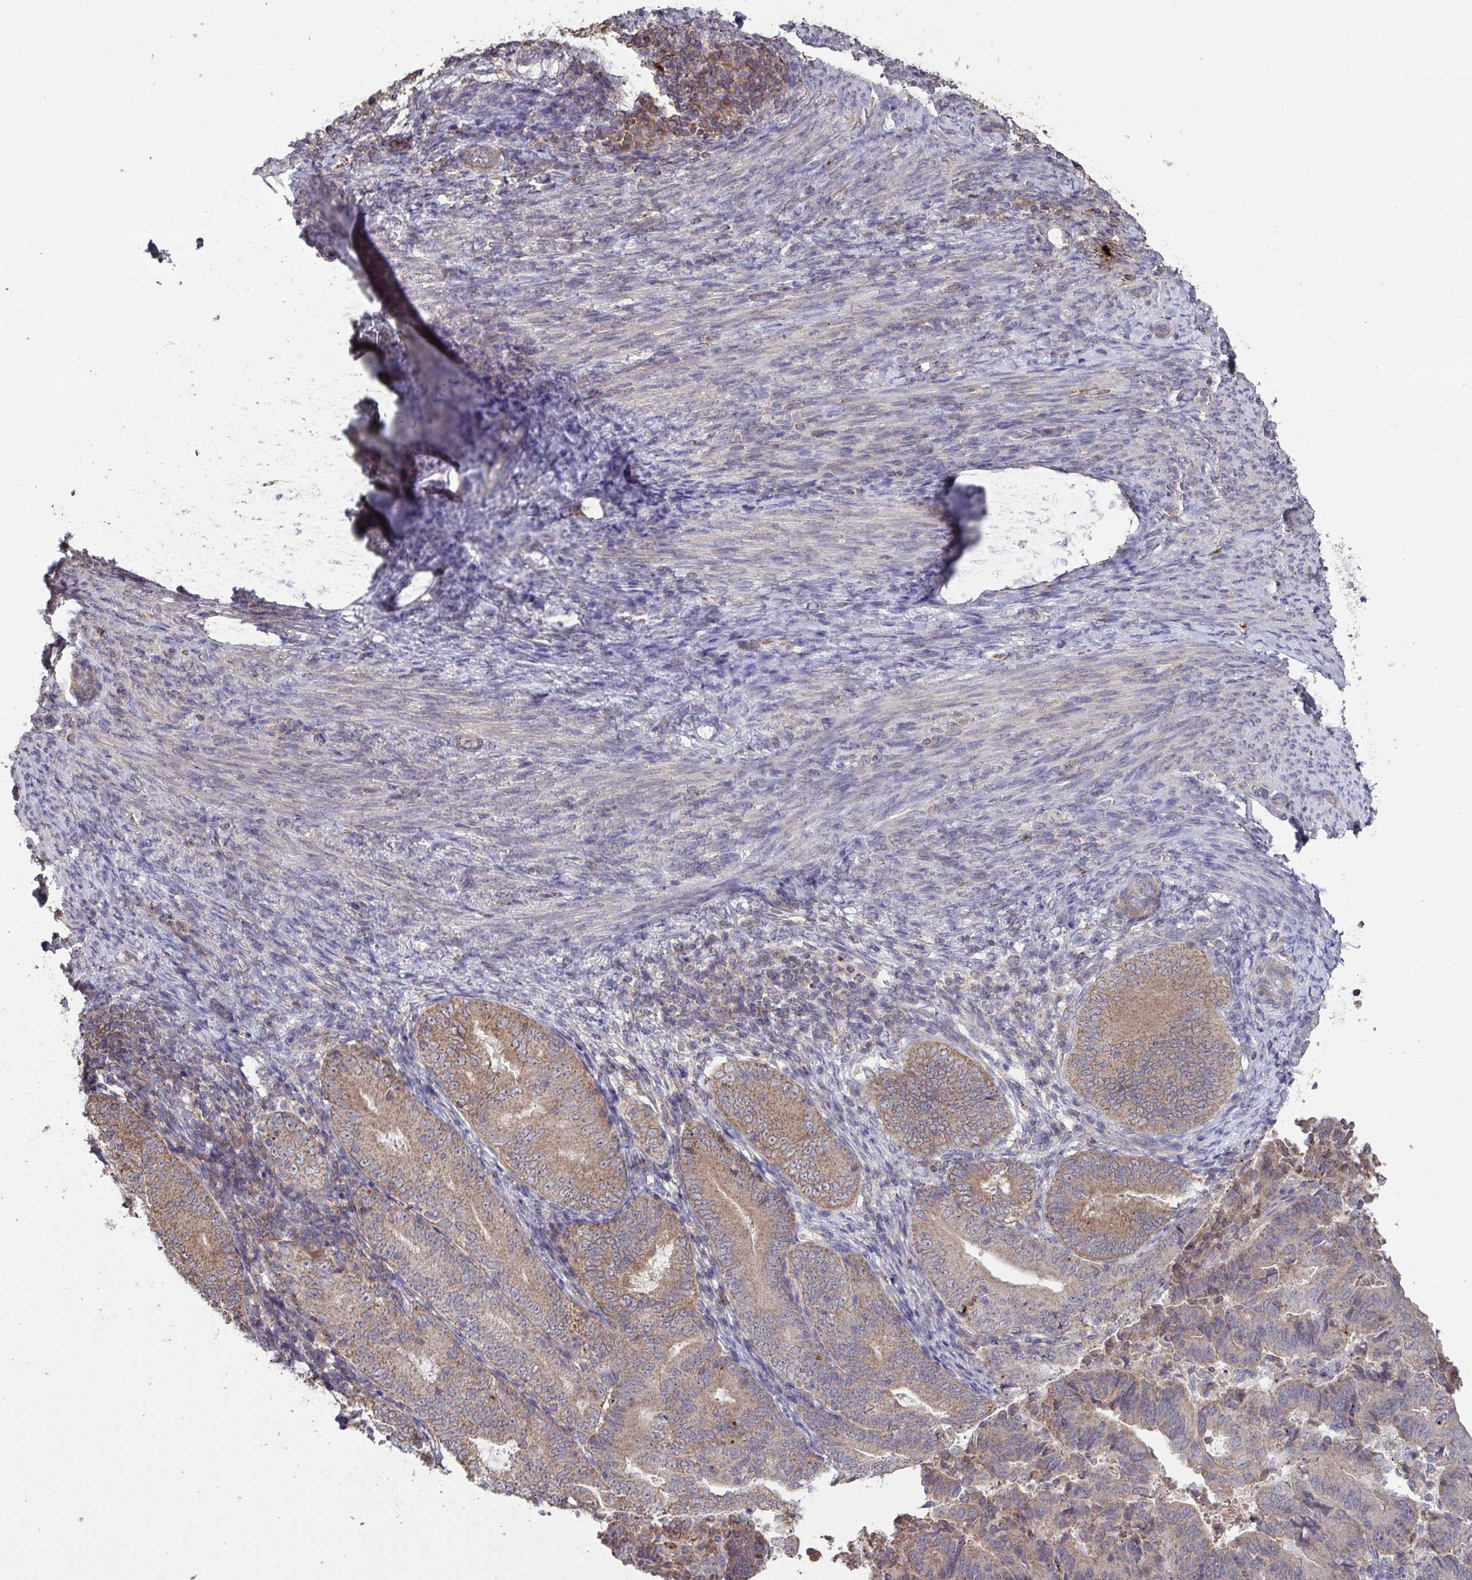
{"staining": {"intensity": "weak", "quantity": ">75%", "location": "cytoplasmic/membranous"}, "tissue": "endometrial cancer", "cell_type": "Tumor cells", "image_type": "cancer", "snomed": [{"axis": "morphology", "description": "Adenocarcinoma, NOS"}, {"axis": "topography", "description": "Endometrium"}], "caption": "A low amount of weak cytoplasmic/membranous positivity is present in about >75% of tumor cells in endometrial cancer tissue. The protein is stained brown, and the nuclei are stained in blue (DAB (3,3'-diaminobenzidine) IHC with brightfield microscopy, high magnification).", "gene": "PPM1H", "patient": {"sex": "female", "age": 70}}